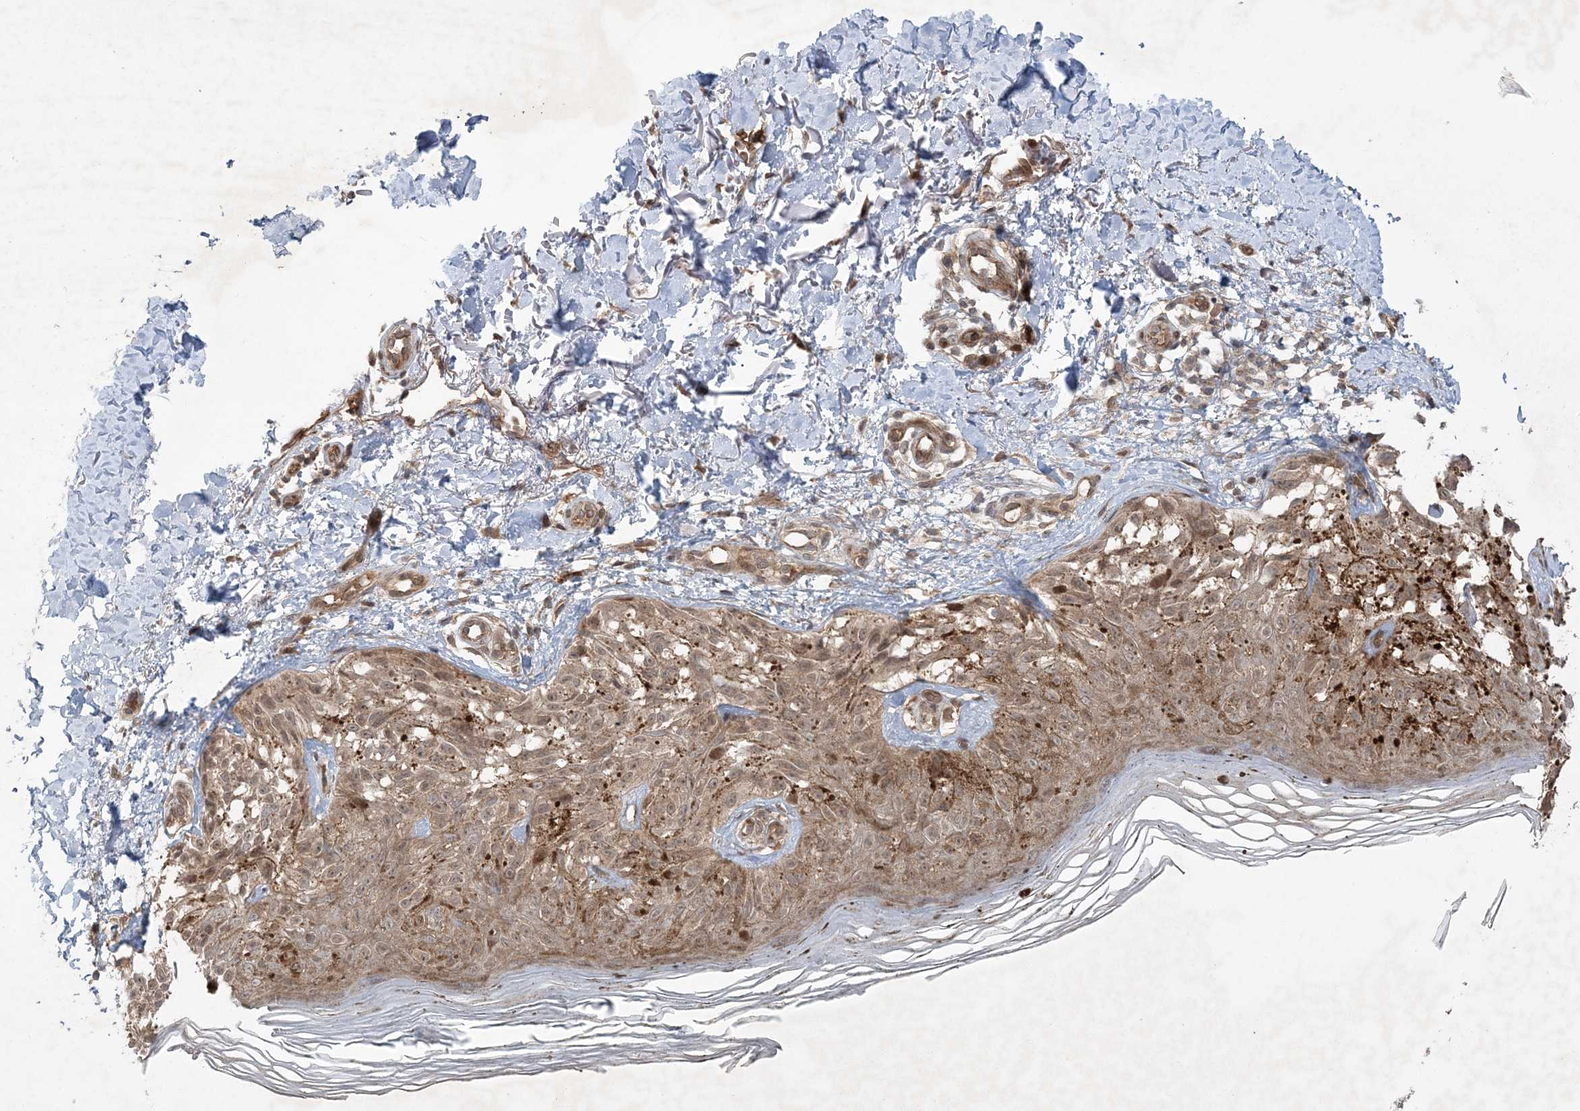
{"staining": {"intensity": "weak", "quantity": ">75%", "location": "cytoplasmic/membranous"}, "tissue": "melanoma", "cell_type": "Tumor cells", "image_type": "cancer", "snomed": [{"axis": "morphology", "description": "Malignant melanoma, NOS"}, {"axis": "topography", "description": "Skin"}], "caption": "Approximately >75% of tumor cells in human melanoma reveal weak cytoplasmic/membranous protein expression as visualized by brown immunohistochemical staining.", "gene": "UBTD2", "patient": {"sex": "female", "age": 50}}